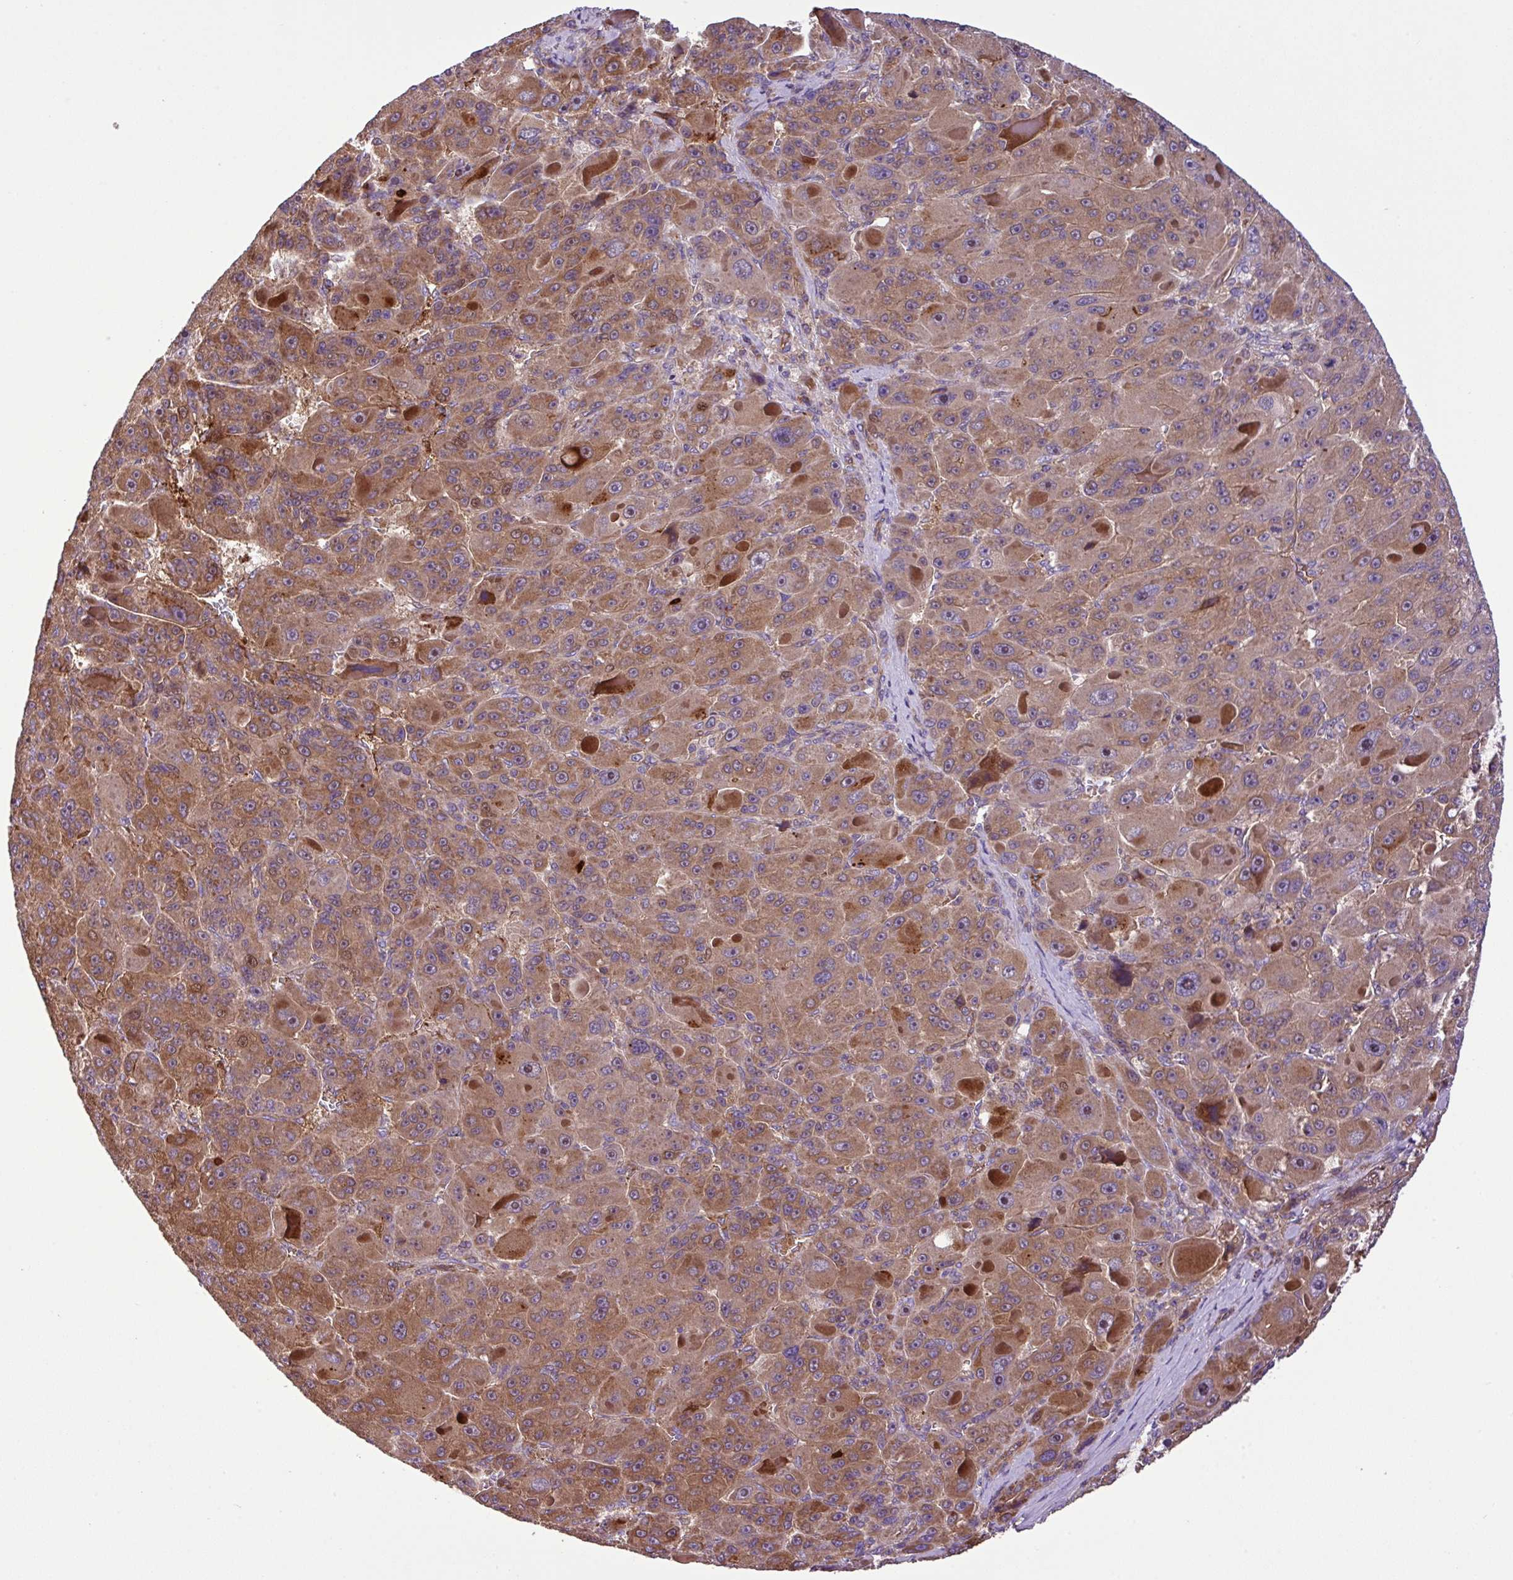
{"staining": {"intensity": "moderate", "quantity": ">75%", "location": "cytoplasmic/membranous,nuclear"}, "tissue": "liver cancer", "cell_type": "Tumor cells", "image_type": "cancer", "snomed": [{"axis": "morphology", "description": "Carcinoma, Hepatocellular, NOS"}, {"axis": "topography", "description": "Liver"}], "caption": "Immunohistochemistry (DAB) staining of hepatocellular carcinoma (liver) exhibits moderate cytoplasmic/membranous and nuclear protein expression in approximately >75% of tumor cells.", "gene": "ZNF266", "patient": {"sex": "male", "age": 76}}